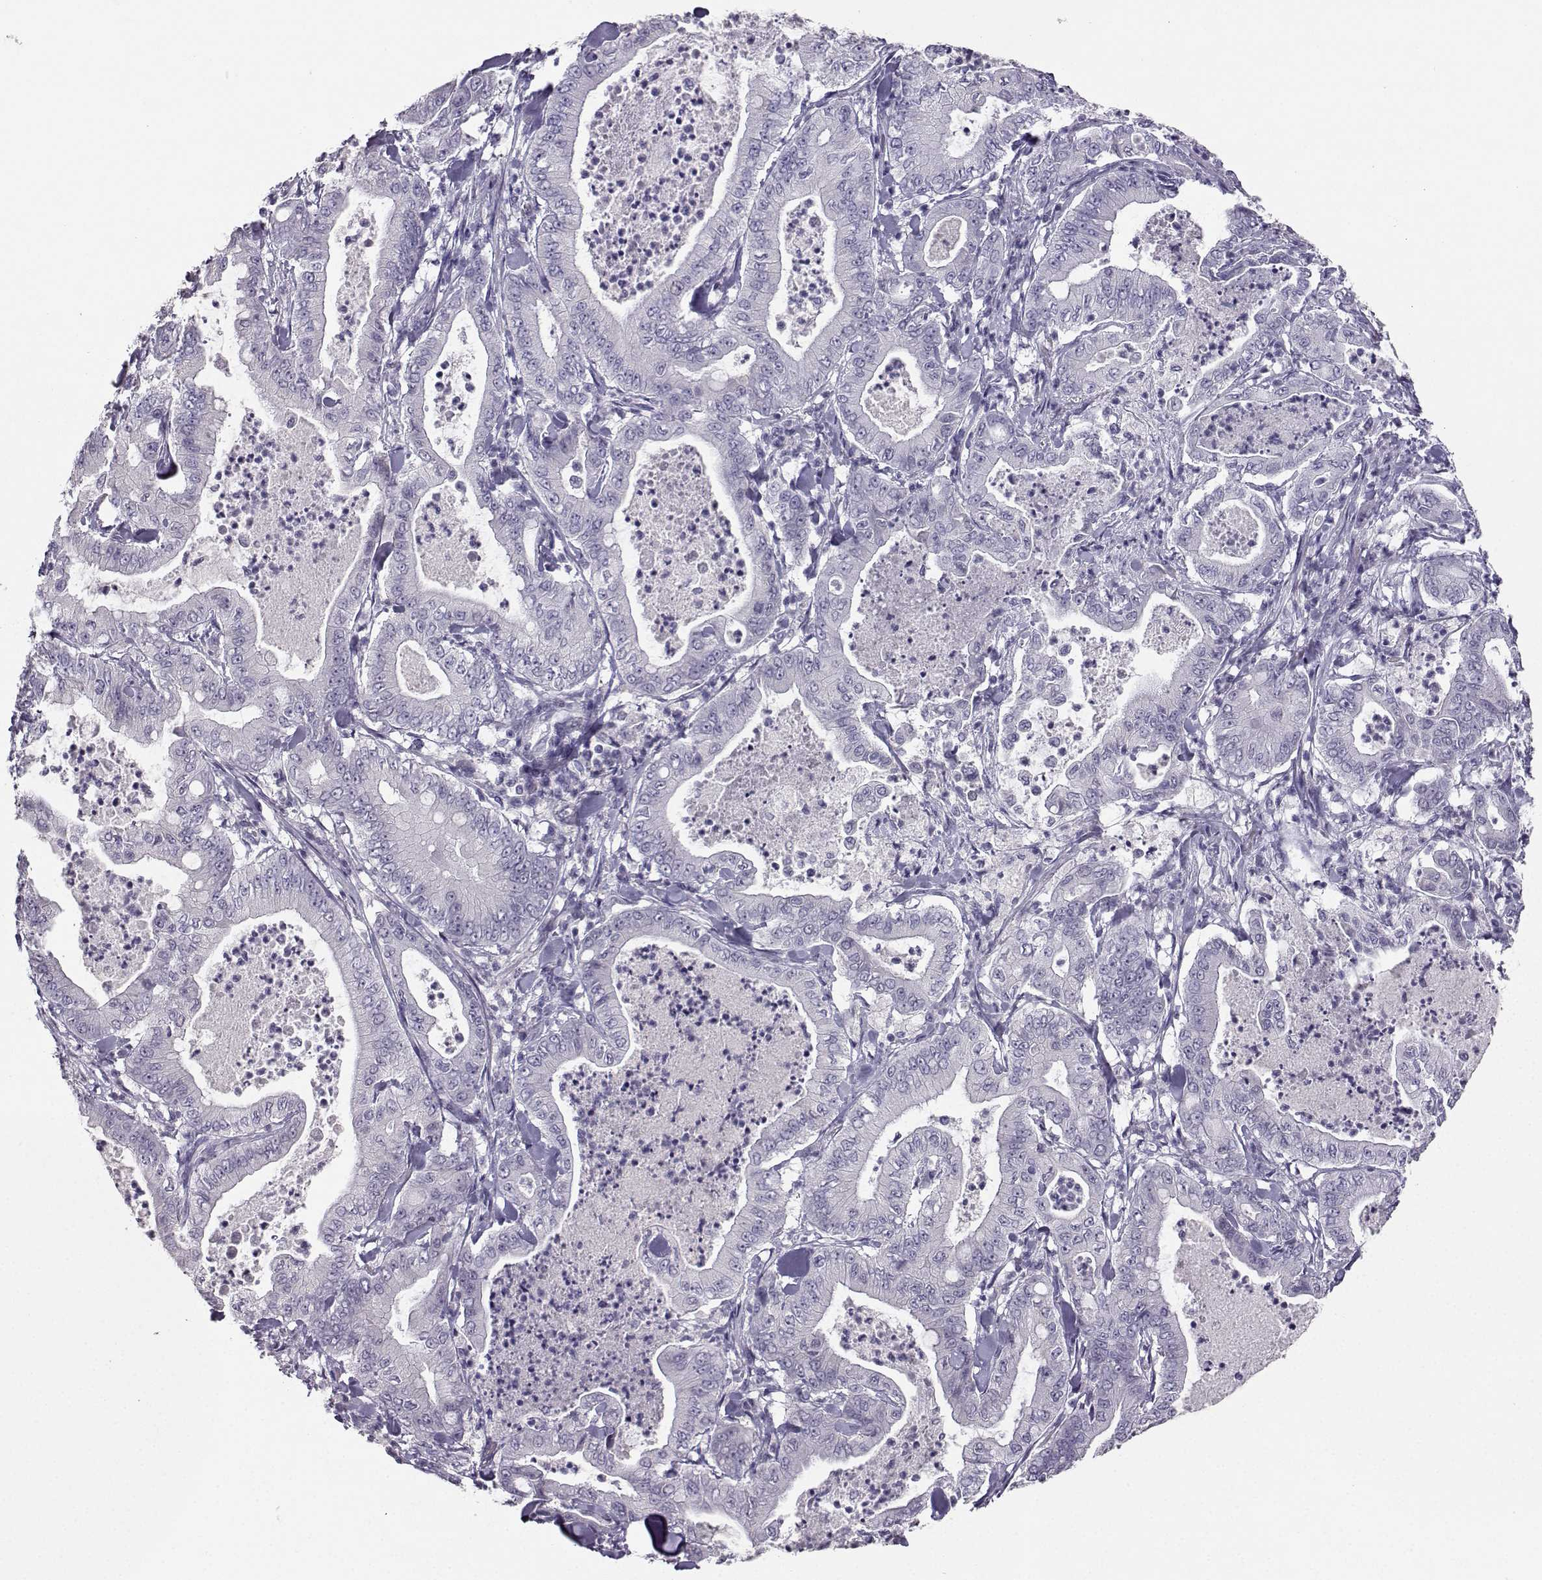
{"staining": {"intensity": "negative", "quantity": "none", "location": "none"}, "tissue": "pancreatic cancer", "cell_type": "Tumor cells", "image_type": "cancer", "snomed": [{"axis": "morphology", "description": "Adenocarcinoma, NOS"}, {"axis": "topography", "description": "Pancreas"}], "caption": "The image shows no staining of tumor cells in adenocarcinoma (pancreatic).", "gene": "CARTPT", "patient": {"sex": "male", "age": 71}}